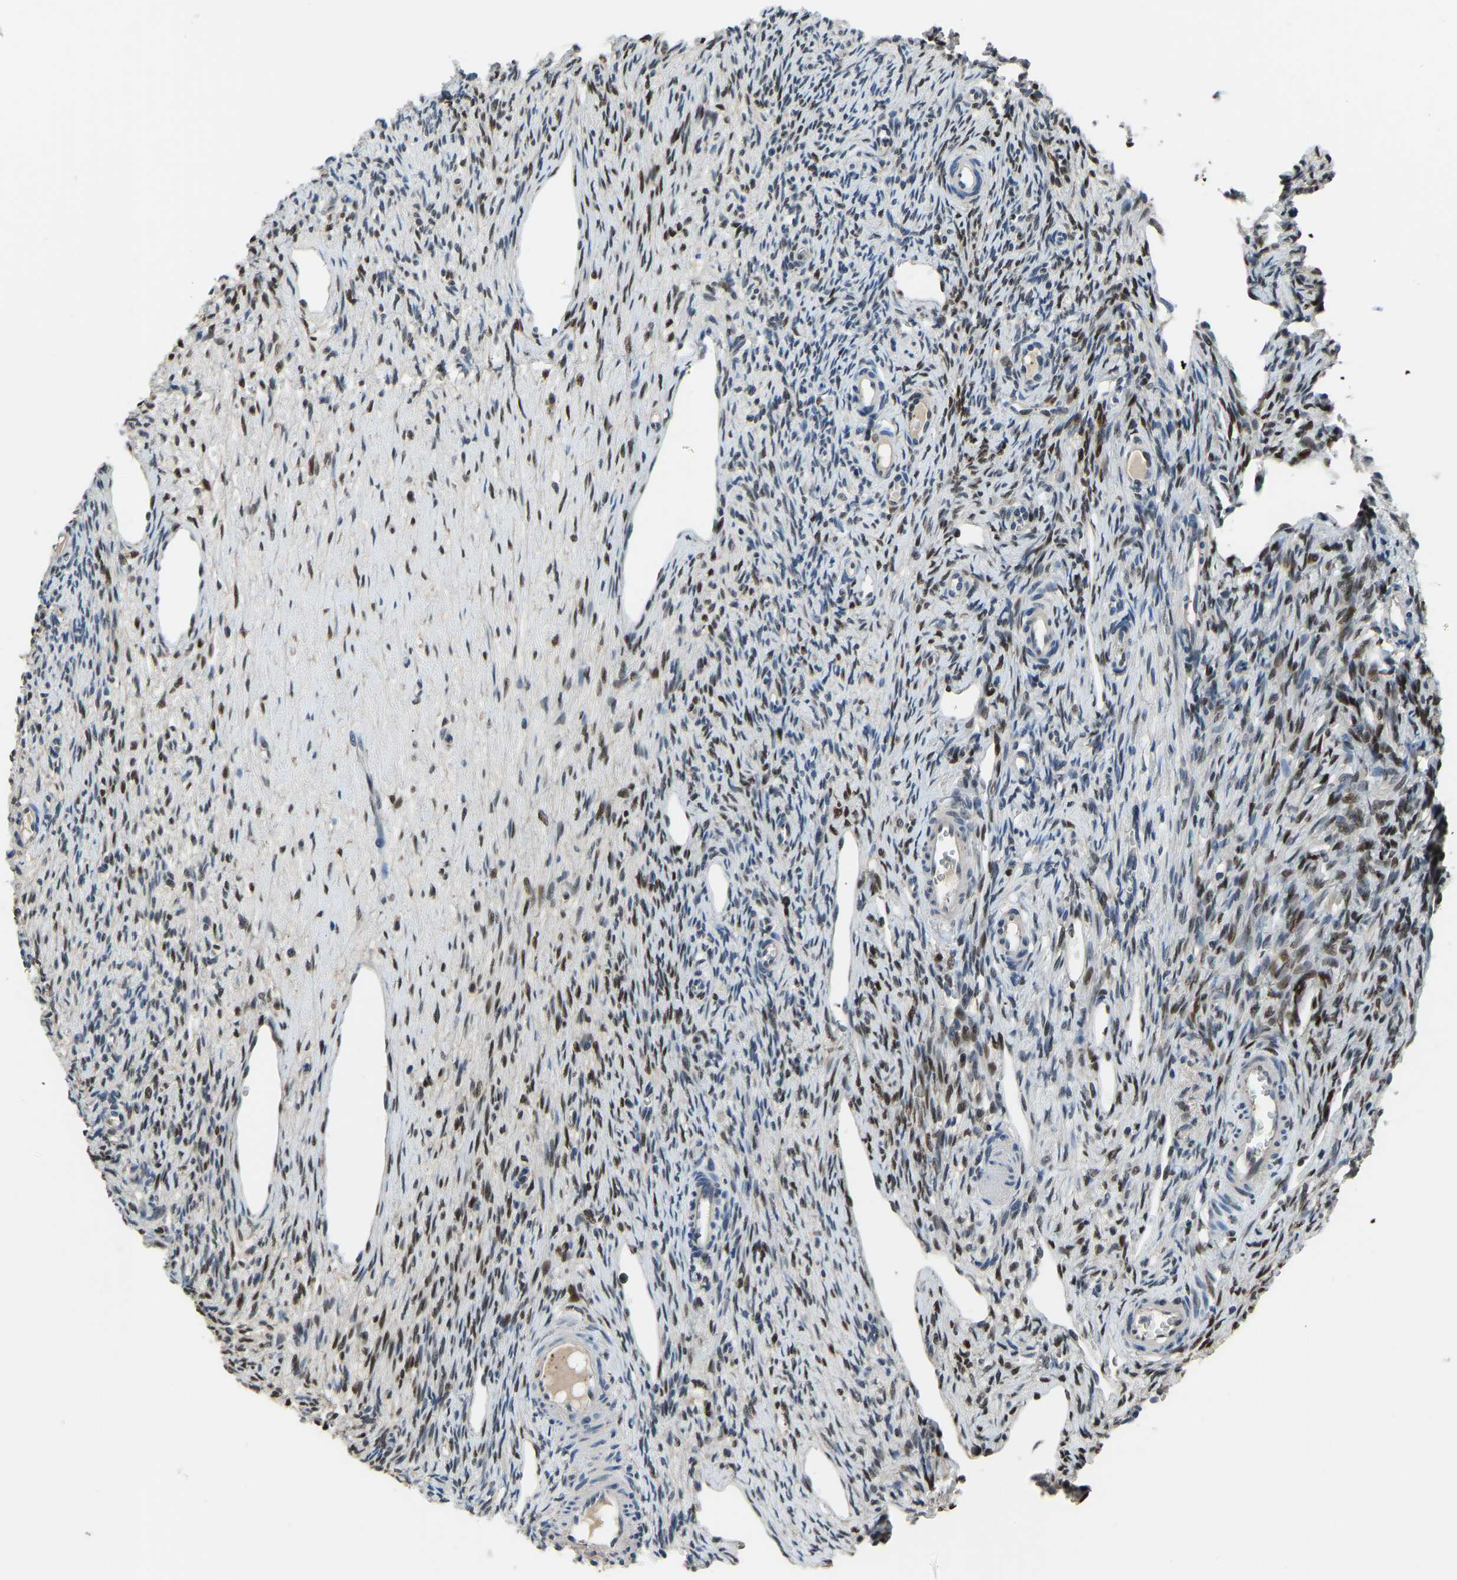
{"staining": {"intensity": "weak", "quantity": ">75%", "location": "cytoplasmic/membranous"}, "tissue": "ovary", "cell_type": "Follicle cells", "image_type": "normal", "snomed": [{"axis": "morphology", "description": "Normal tissue, NOS"}, {"axis": "topography", "description": "Ovary"}], "caption": "Brown immunohistochemical staining in normal ovary displays weak cytoplasmic/membranous positivity in about >75% of follicle cells.", "gene": "FOS", "patient": {"sex": "female", "age": 33}}